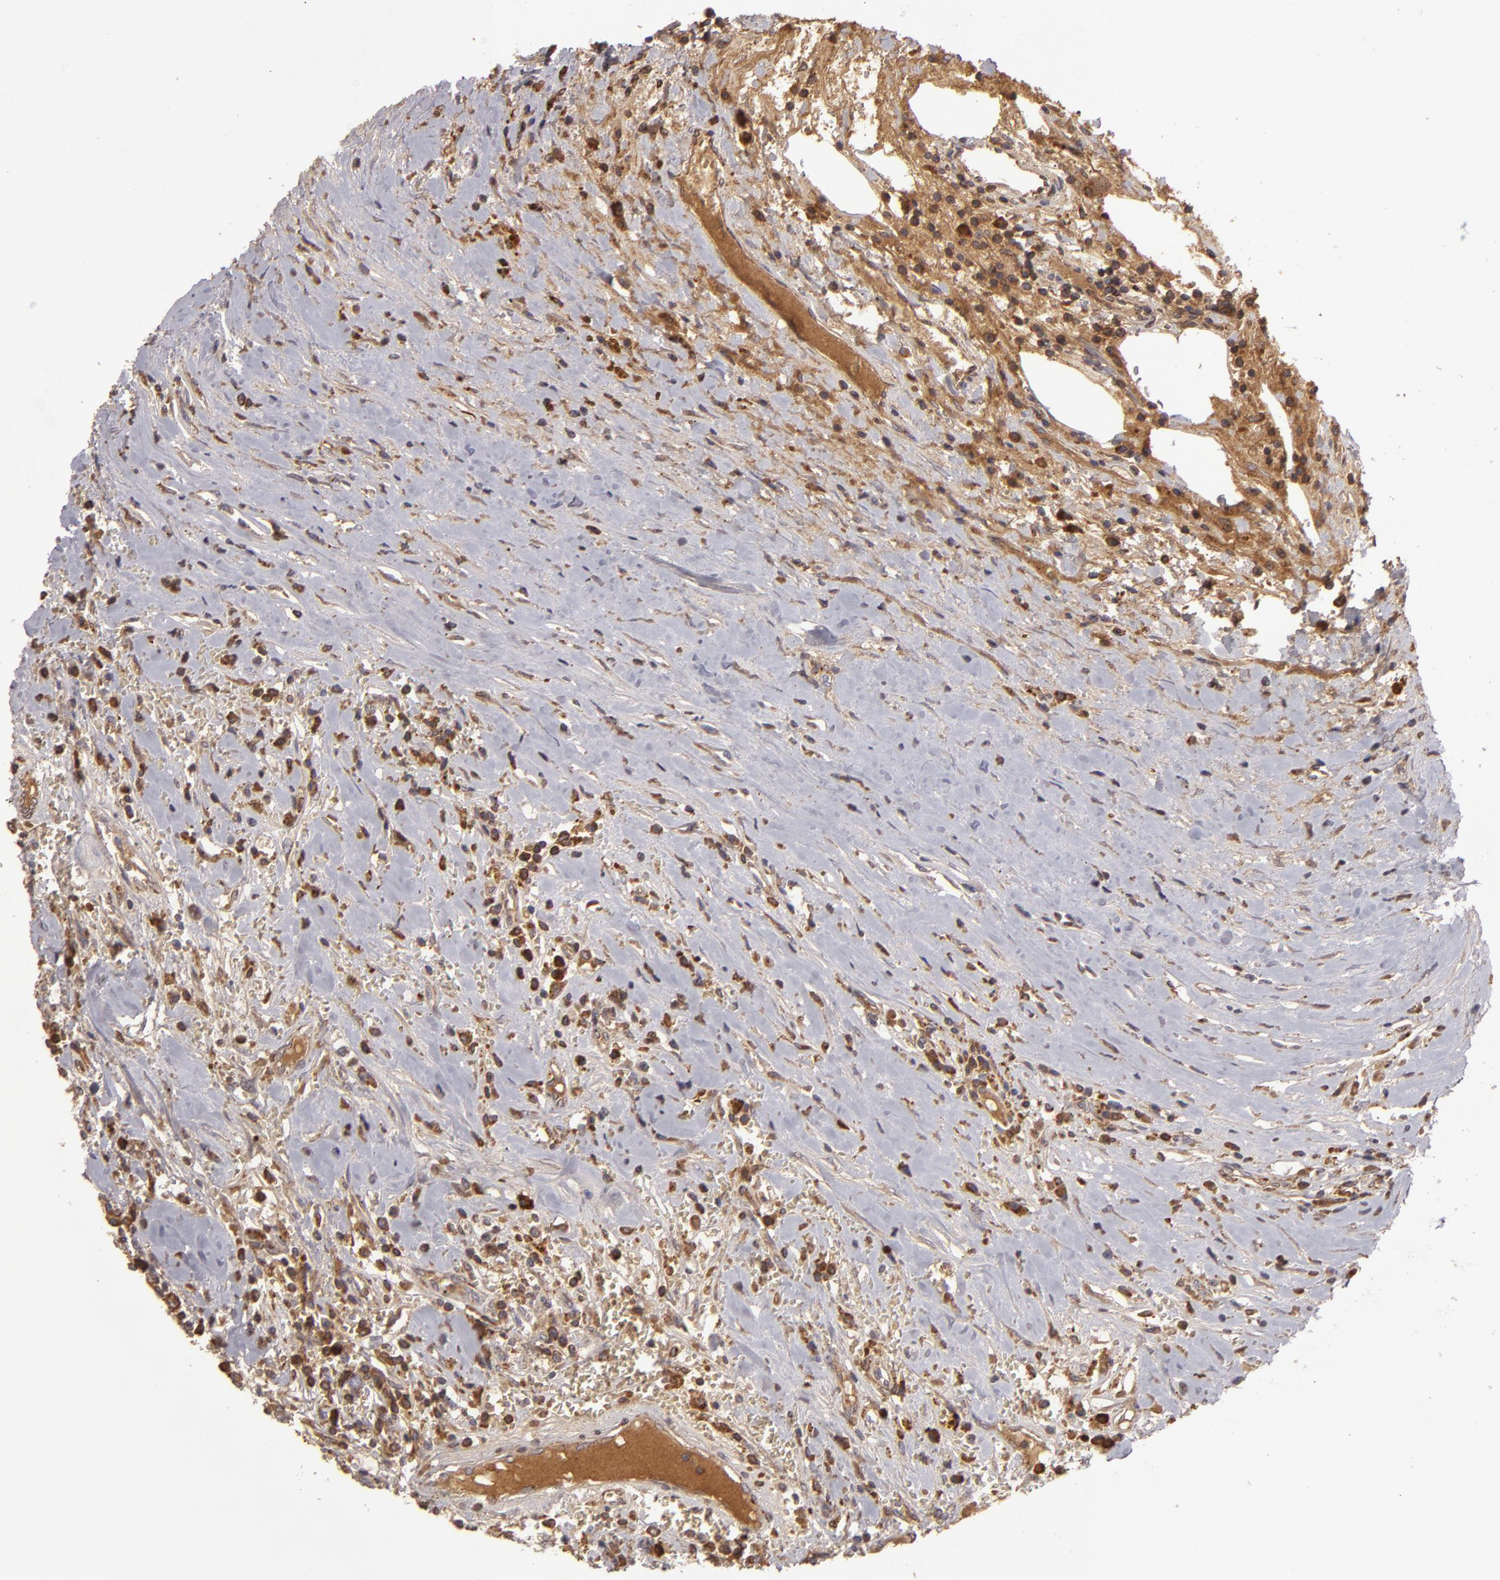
{"staining": {"intensity": "moderate", "quantity": ">75%", "location": "cytoplasmic/membranous"}, "tissue": "renal cancer", "cell_type": "Tumor cells", "image_type": "cancer", "snomed": [{"axis": "morphology", "description": "Adenocarcinoma, NOS"}, {"axis": "topography", "description": "Kidney"}], "caption": "Tumor cells exhibit moderate cytoplasmic/membranous expression in approximately >75% of cells in adenocarcinoma (renal).", "gene": "CFB", "patient": {"sex": "male", "age": 82}}